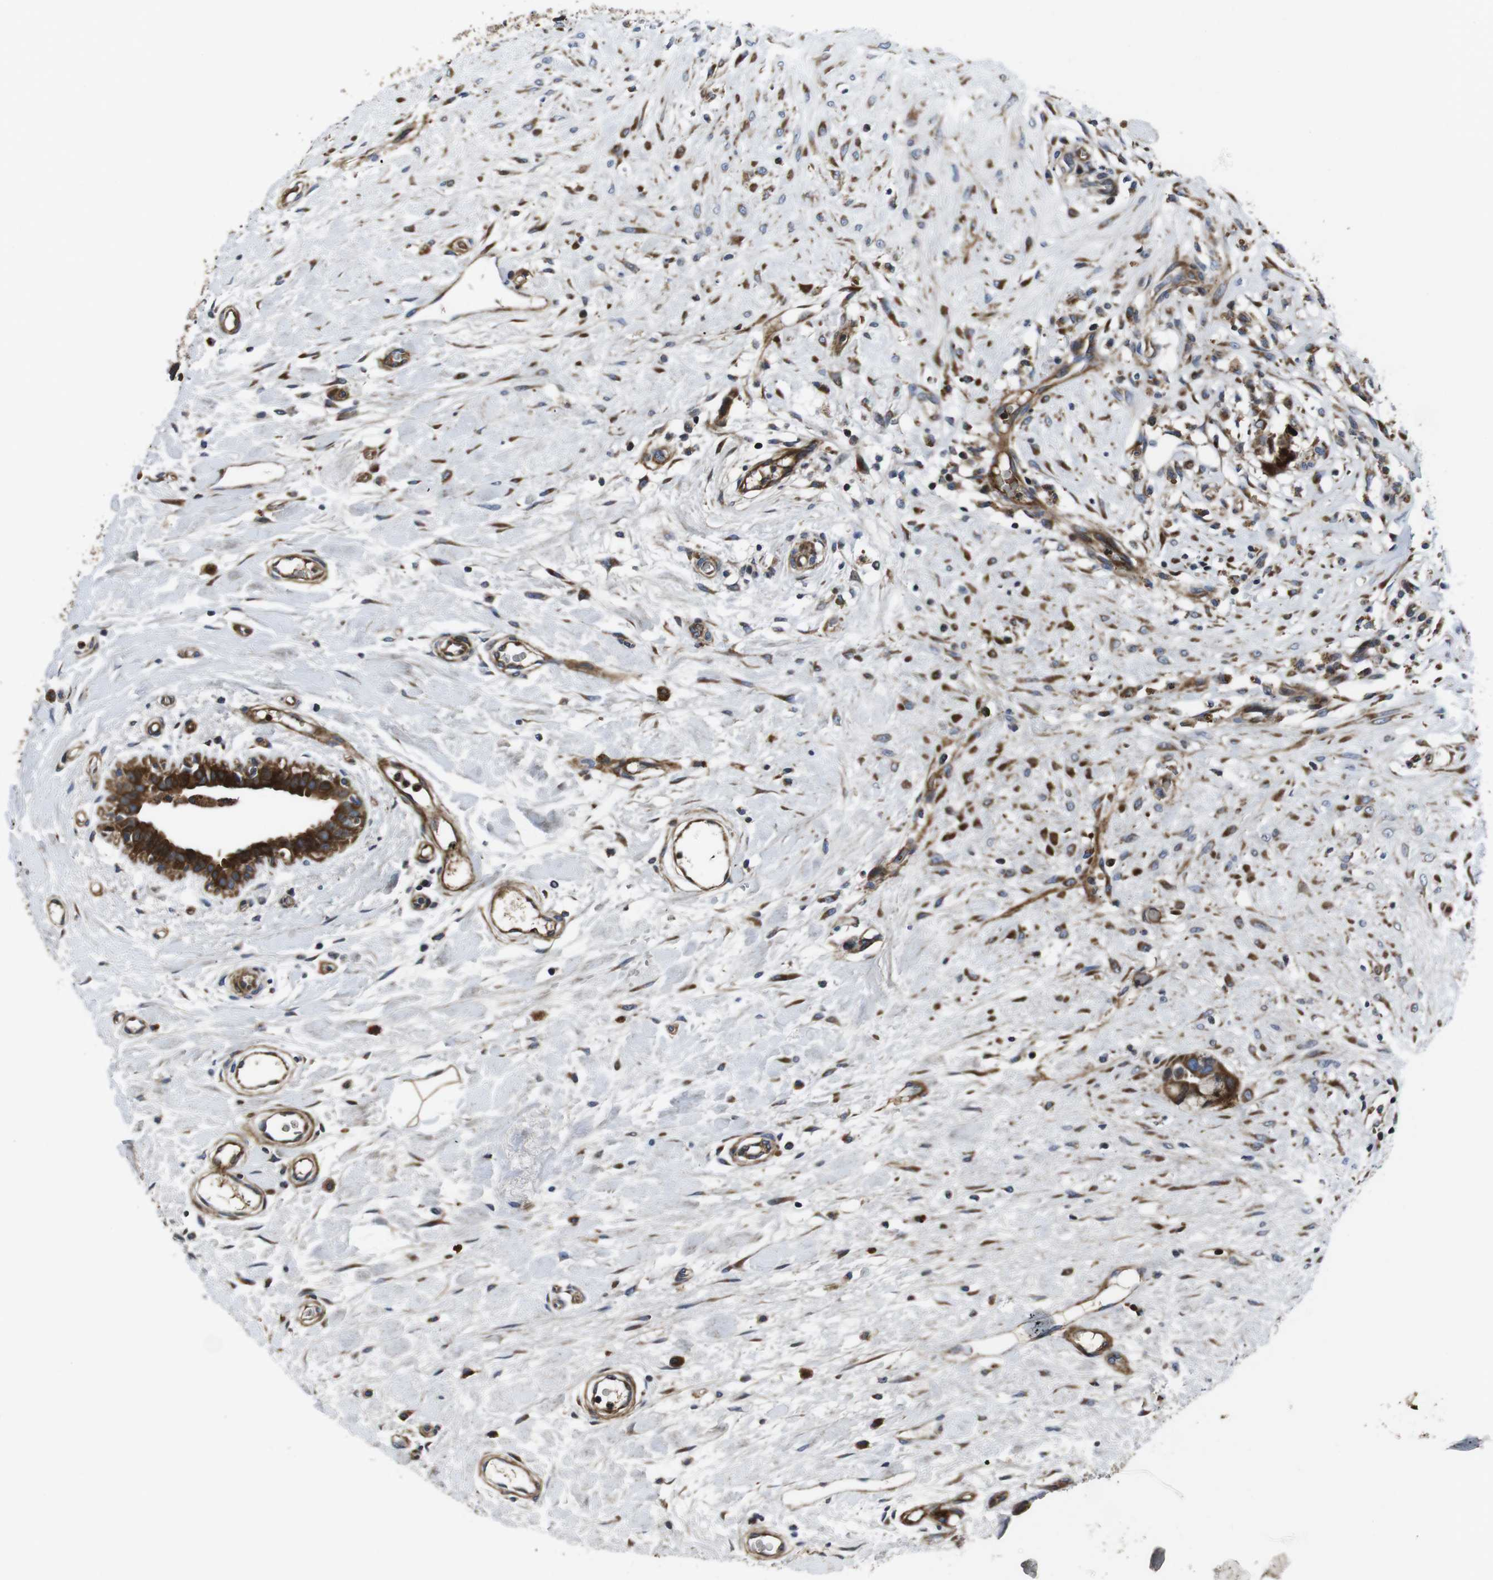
{"staining": {"intensity": "moderate", "quantity": ">75%", "location": "cytoplasmic/membranous"}, "tissue": "breast cancer", "cell_type": "Tumor cells", "image_type": "cancer", "snomed": [{"axis": "morphology", "description": "Duct carcinoma"}, {"axis": "topography", "description": "Breast"}], "caption": "High-power microscopy captured an immunohistochemistry (IHC) photomicrograph of breast cancer, revealing moderate cytoplasmic/membranous expression in about >75% of tumor cells.", "gene": "SMYD3", "patient": {"sex": "female", "age": 40}}